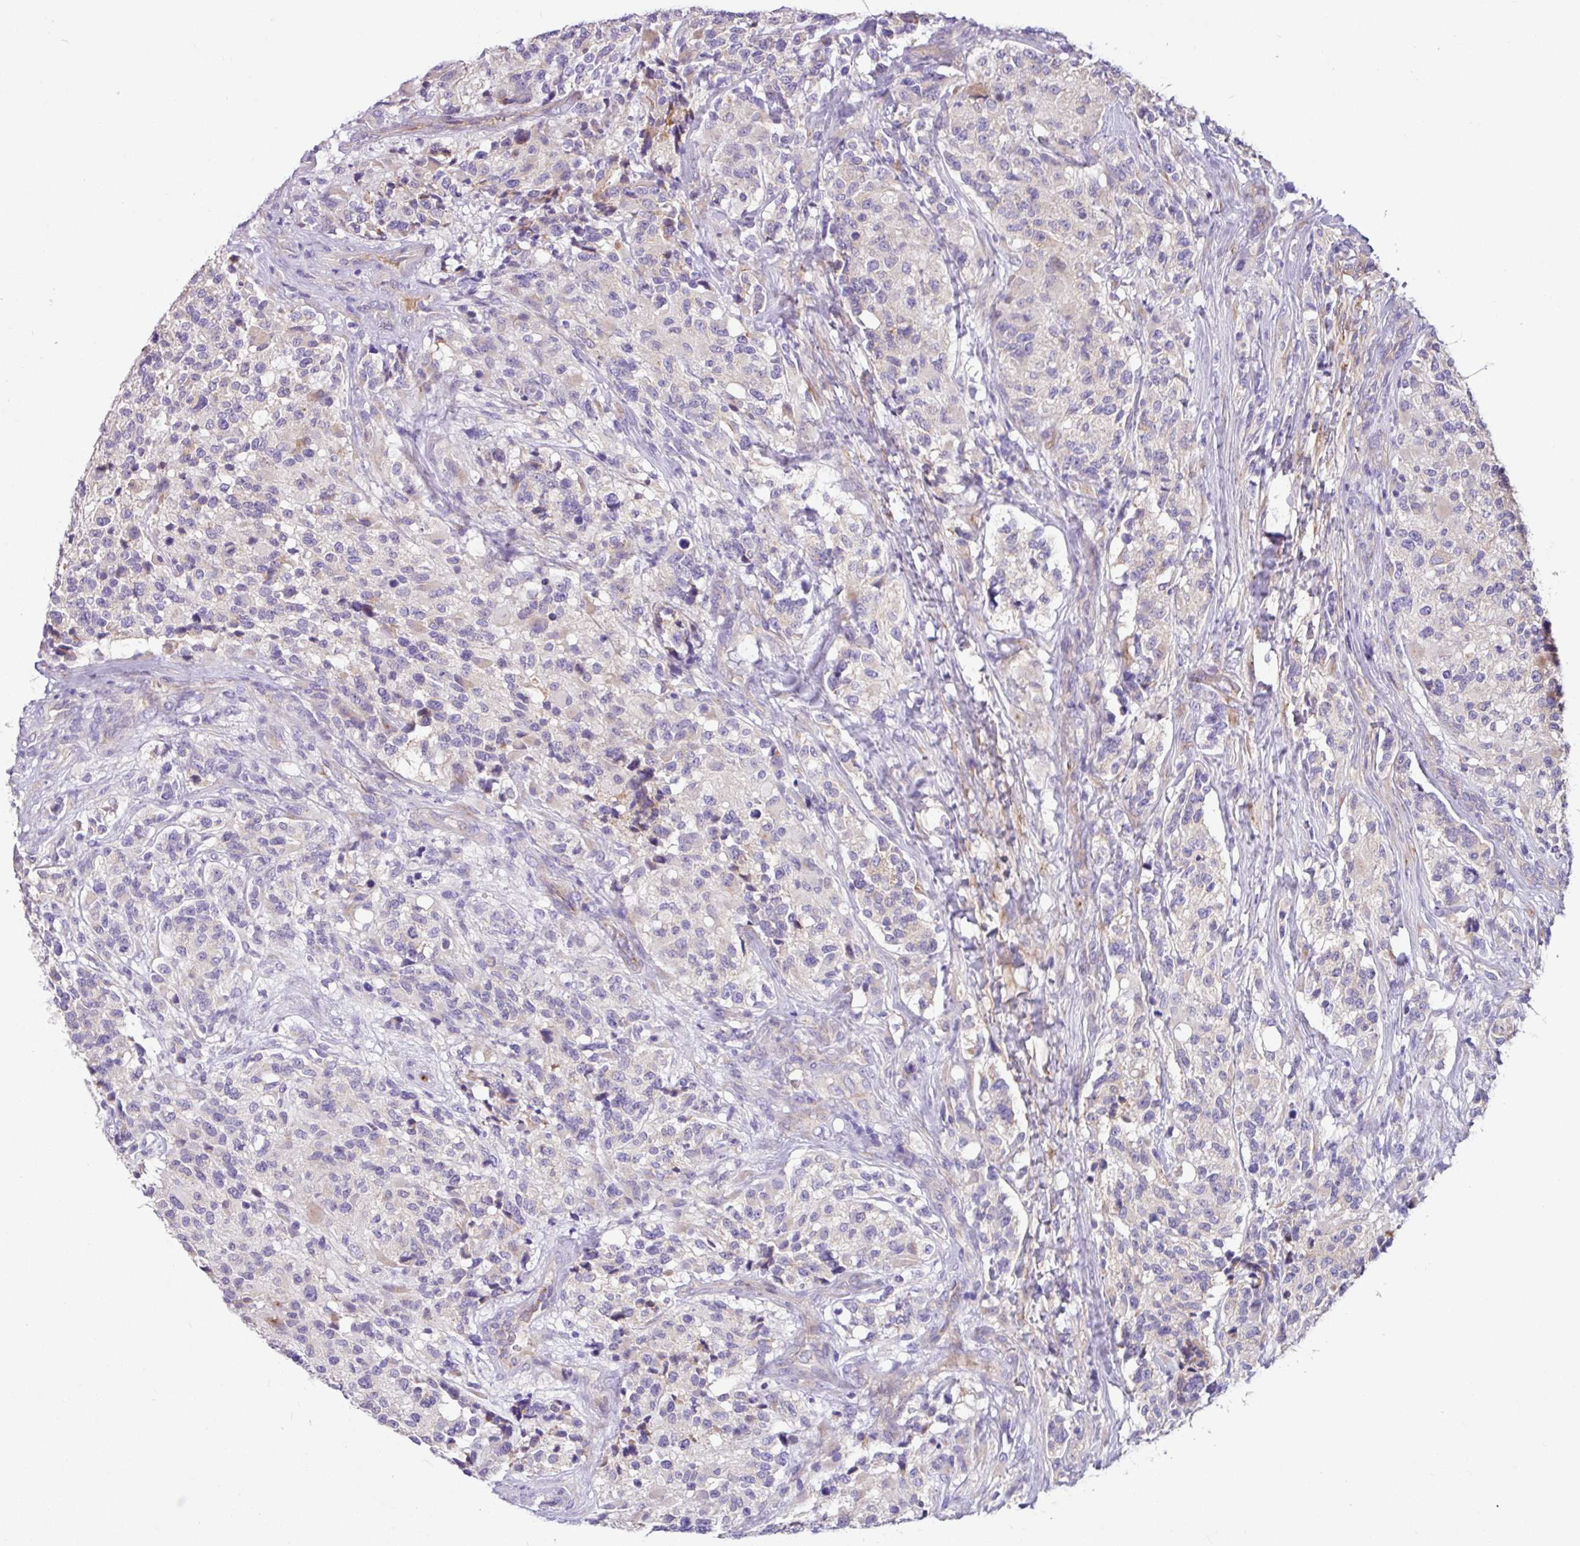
{"staining": {"intensity": "negative", "quantity": "none", "location": "none"}, "tissue": "glioma", "cell_type": "Tumor cells", "image_type": "cancer", "snomed": [{"axis": "morphology", "description": "Glioma, malignant, High grade"}, {"axis": "topography", "description": "Brain"}], "caption": "Immunohistochemistry (IHC) micrograph of glioma stained for a protein (brown), which shows no positivity in tumor cells.", "gene": "CRISP3", "patient": {"sex": "female", "age": 67}}